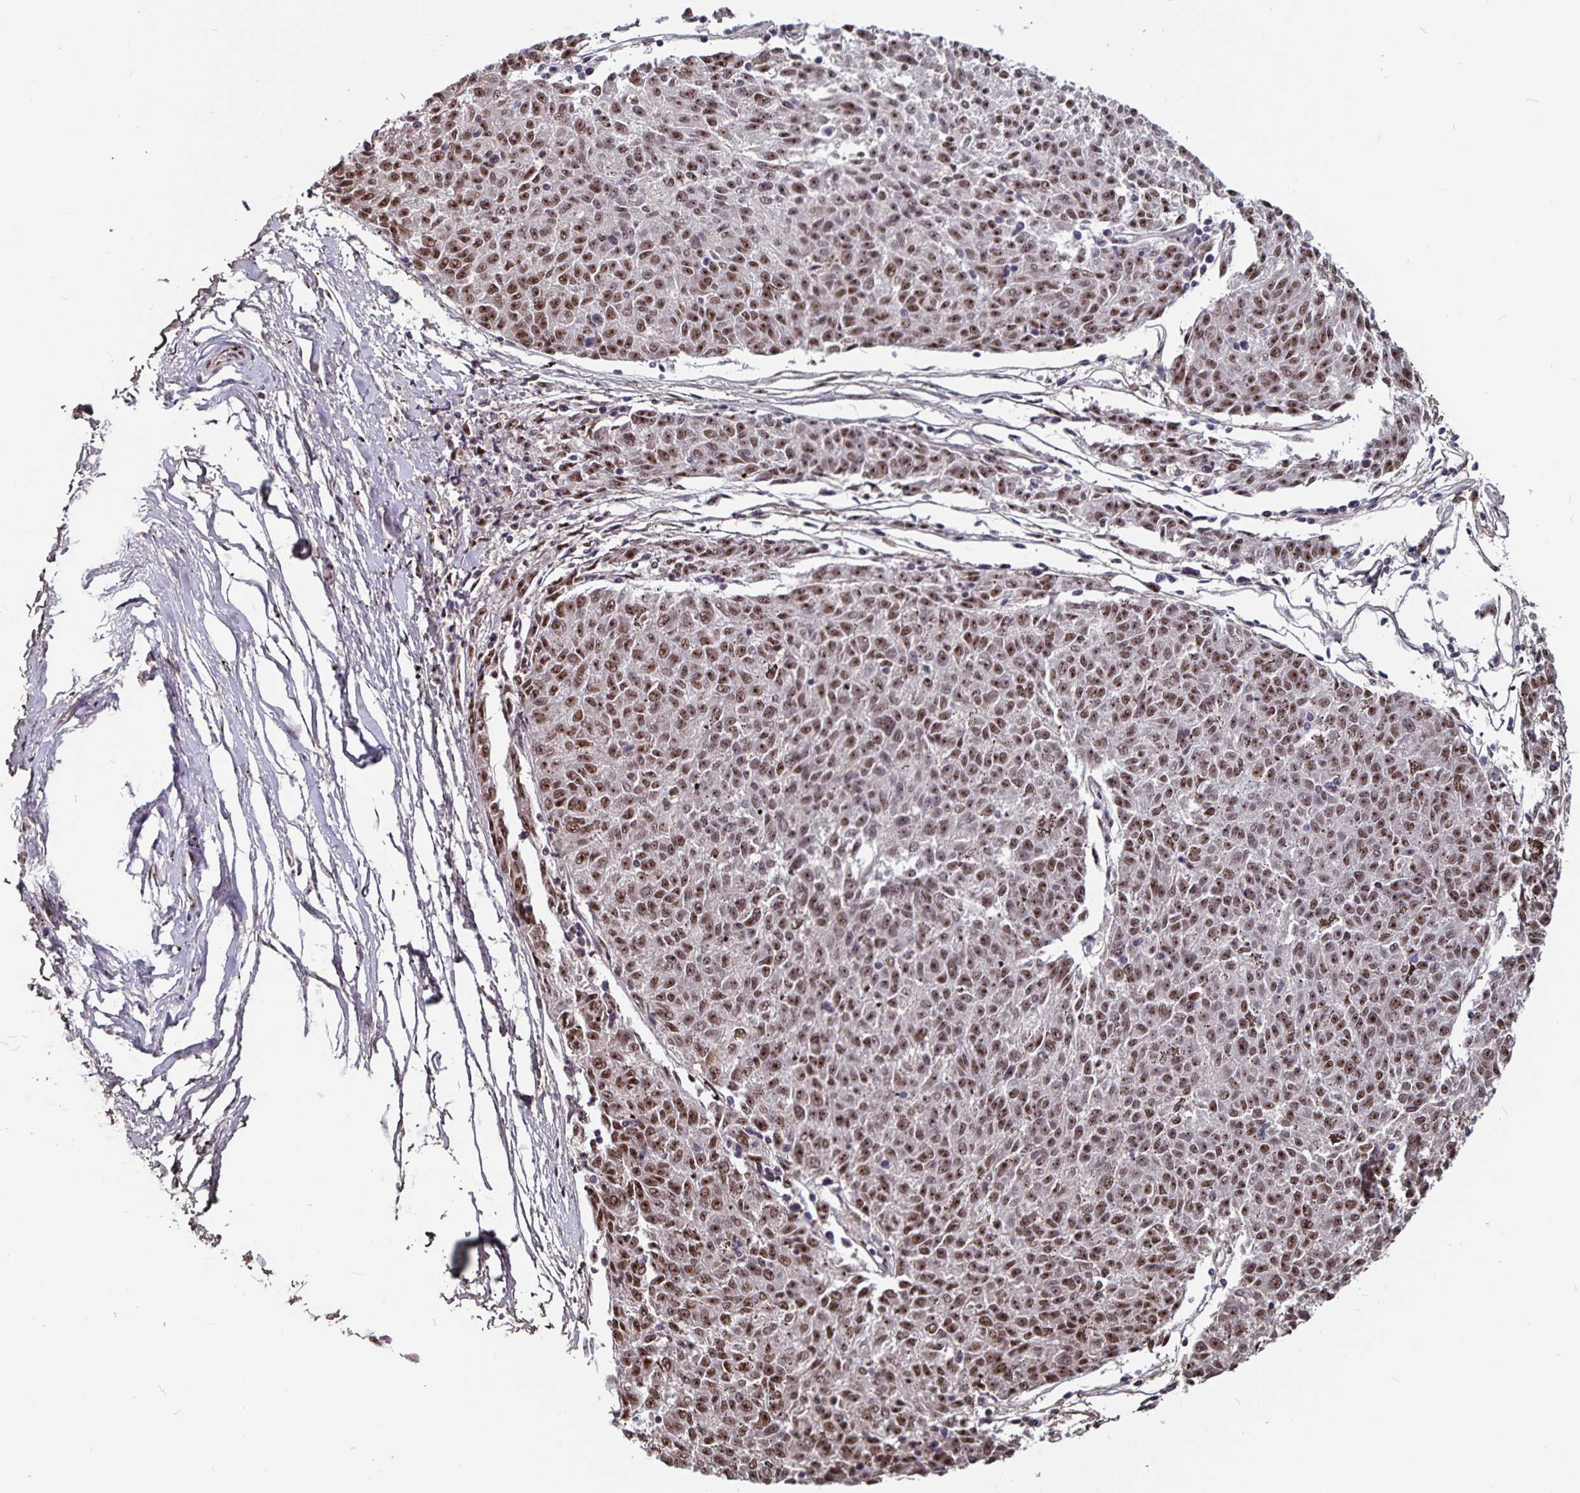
{"staining": {"intensity": "moderate", "quantity": ">75%", "location": "nuclear"}, "tissue": "melanoma", "cell_type": "Tumor cells", "image_type": "cancer", "snomed": [{"axis": "morphology", "description": "Malignant melanoma, NOS"}, {"axis": "topography", "description": "Skin"}], "caption": "A histopathology image of malignant melanoma stained for a protein shows moderate nuclear brown staining in tumor cells. The protein of interest is stained brown, and the nuclei are stained in blue (DAB (3,3'-diaminobenzidine) IHC with brightfield microscopy, high magnification).", "gene": "LAS1L", "patient": {"sex": "female", "age": 72}}